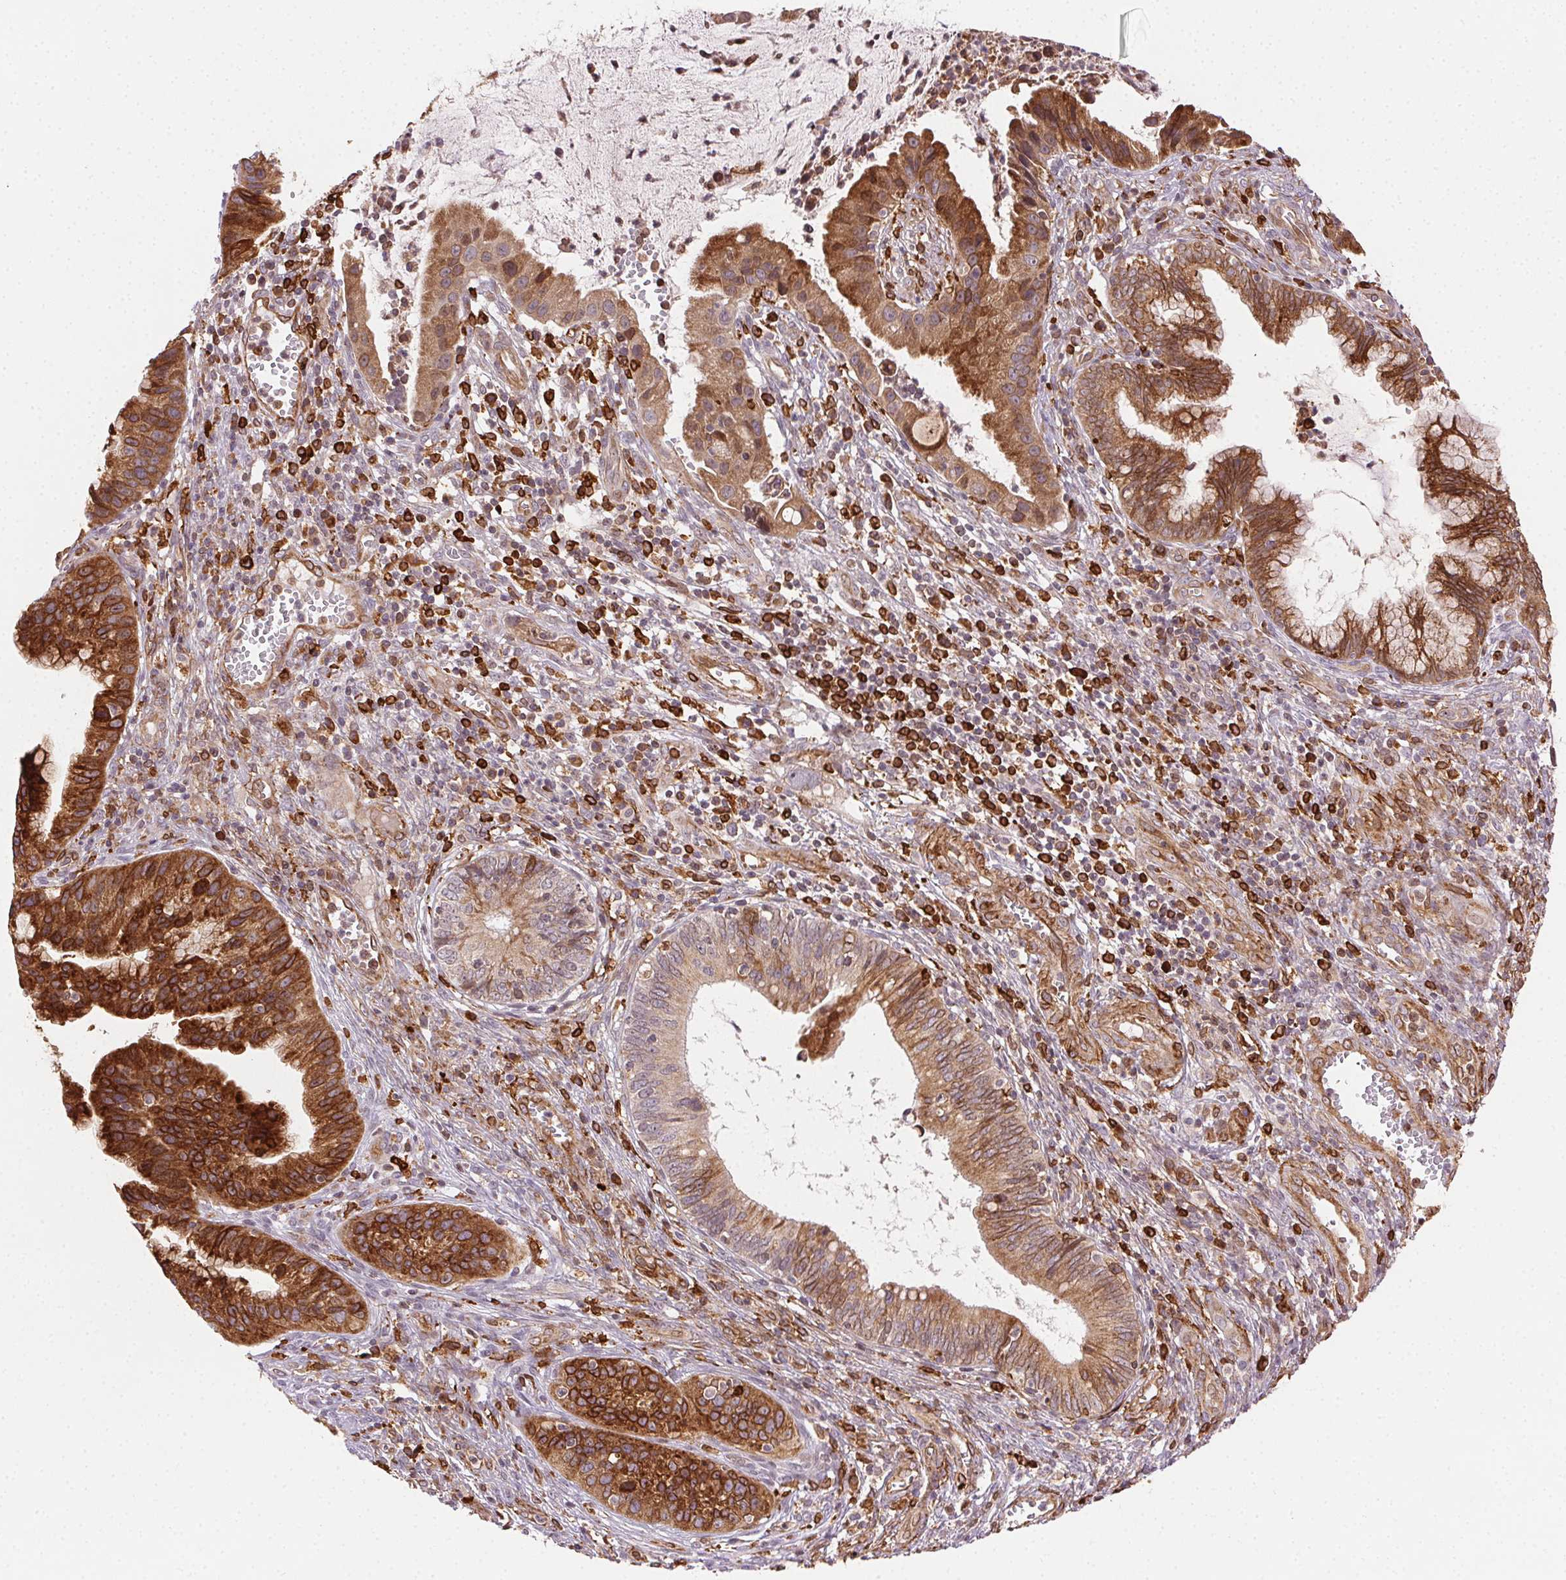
{"staining": {"intensity": "strong", "quantity": ">75%", "location": "cytoplasmic/membranous"}, "tissue": "cervical cancer", "cell_type": "Tumor cells", "image_type": "cancer", "snomed": [{"axis": "morphology", "description": "Adenocarcinoma, NOS"}, {"axis": "topography", "description": "Cervix"}], "caption": "A high-resolution histopathology image shows immunohistochemistry staining of cervical cancer (adenocarcinoma), which demonstrates strong cytoplasmic/membranous staining in about >75% of tumor cells. (brown staining indicates protein expression, while blue staining denotes nuclei).", "gene": "RNASET2", "patient": {"sex": "female", "age": 34}}